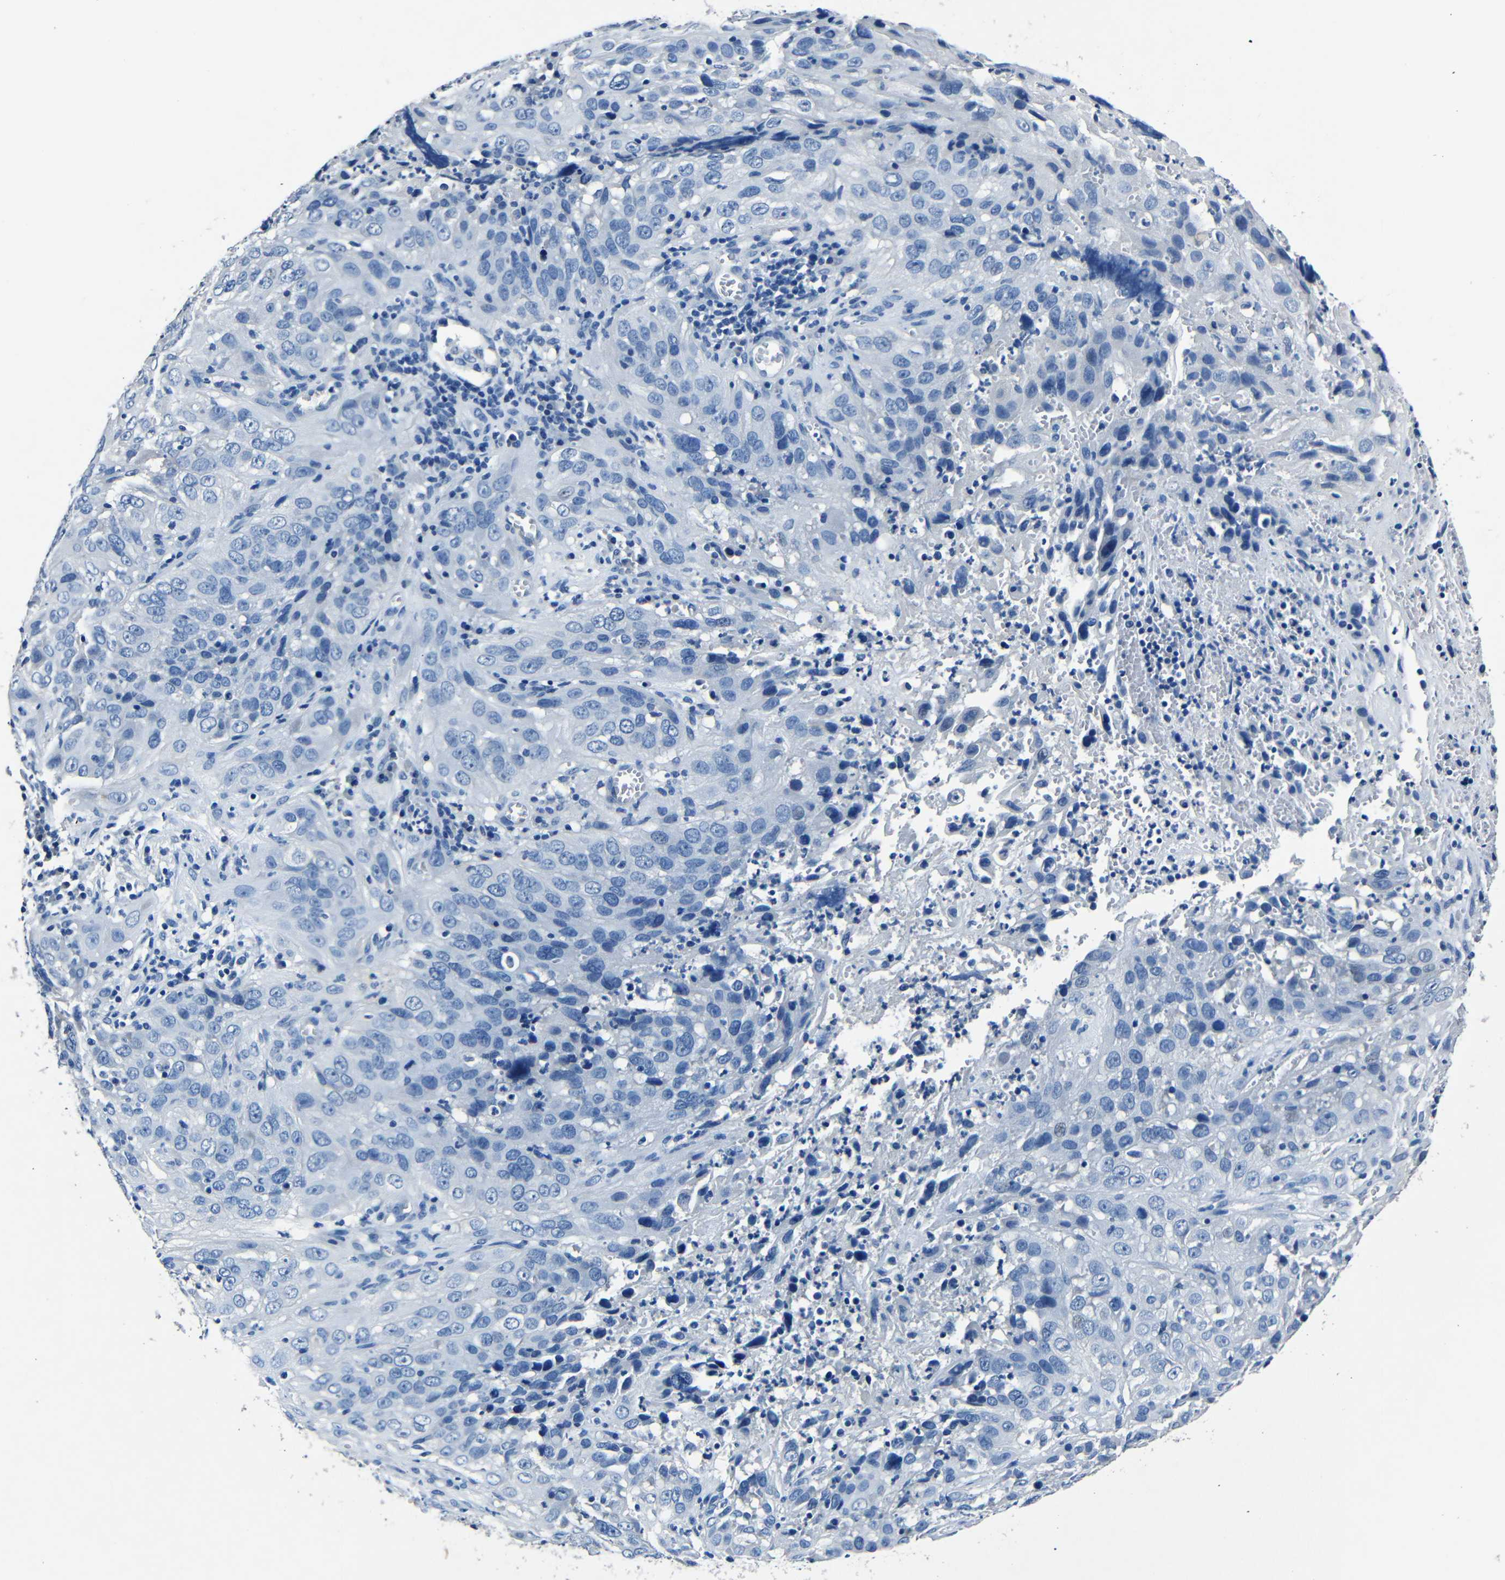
{"staining": {"intensity": "negative", "quantity": "none", "location": "none"}, "tissue": "cervical cancer", "cell_type": "Tumor cells", "image_type": "cancer", "snomed": [{"axis": "morphology", "description": "Squamous cell carcinoma, NOS"}, {"axis": "topography", "description": "Cervix"}], "caption": "This photomicrograph is of cervical cancer (squamous cell carcinoma) stained with immunohistochemistry to label a protein in brown with the nuclei are counter-stained blue. There is no staining in tumor cells.", "gene": "NCMAP", "patient": {"sex": "female", "age": 32}}